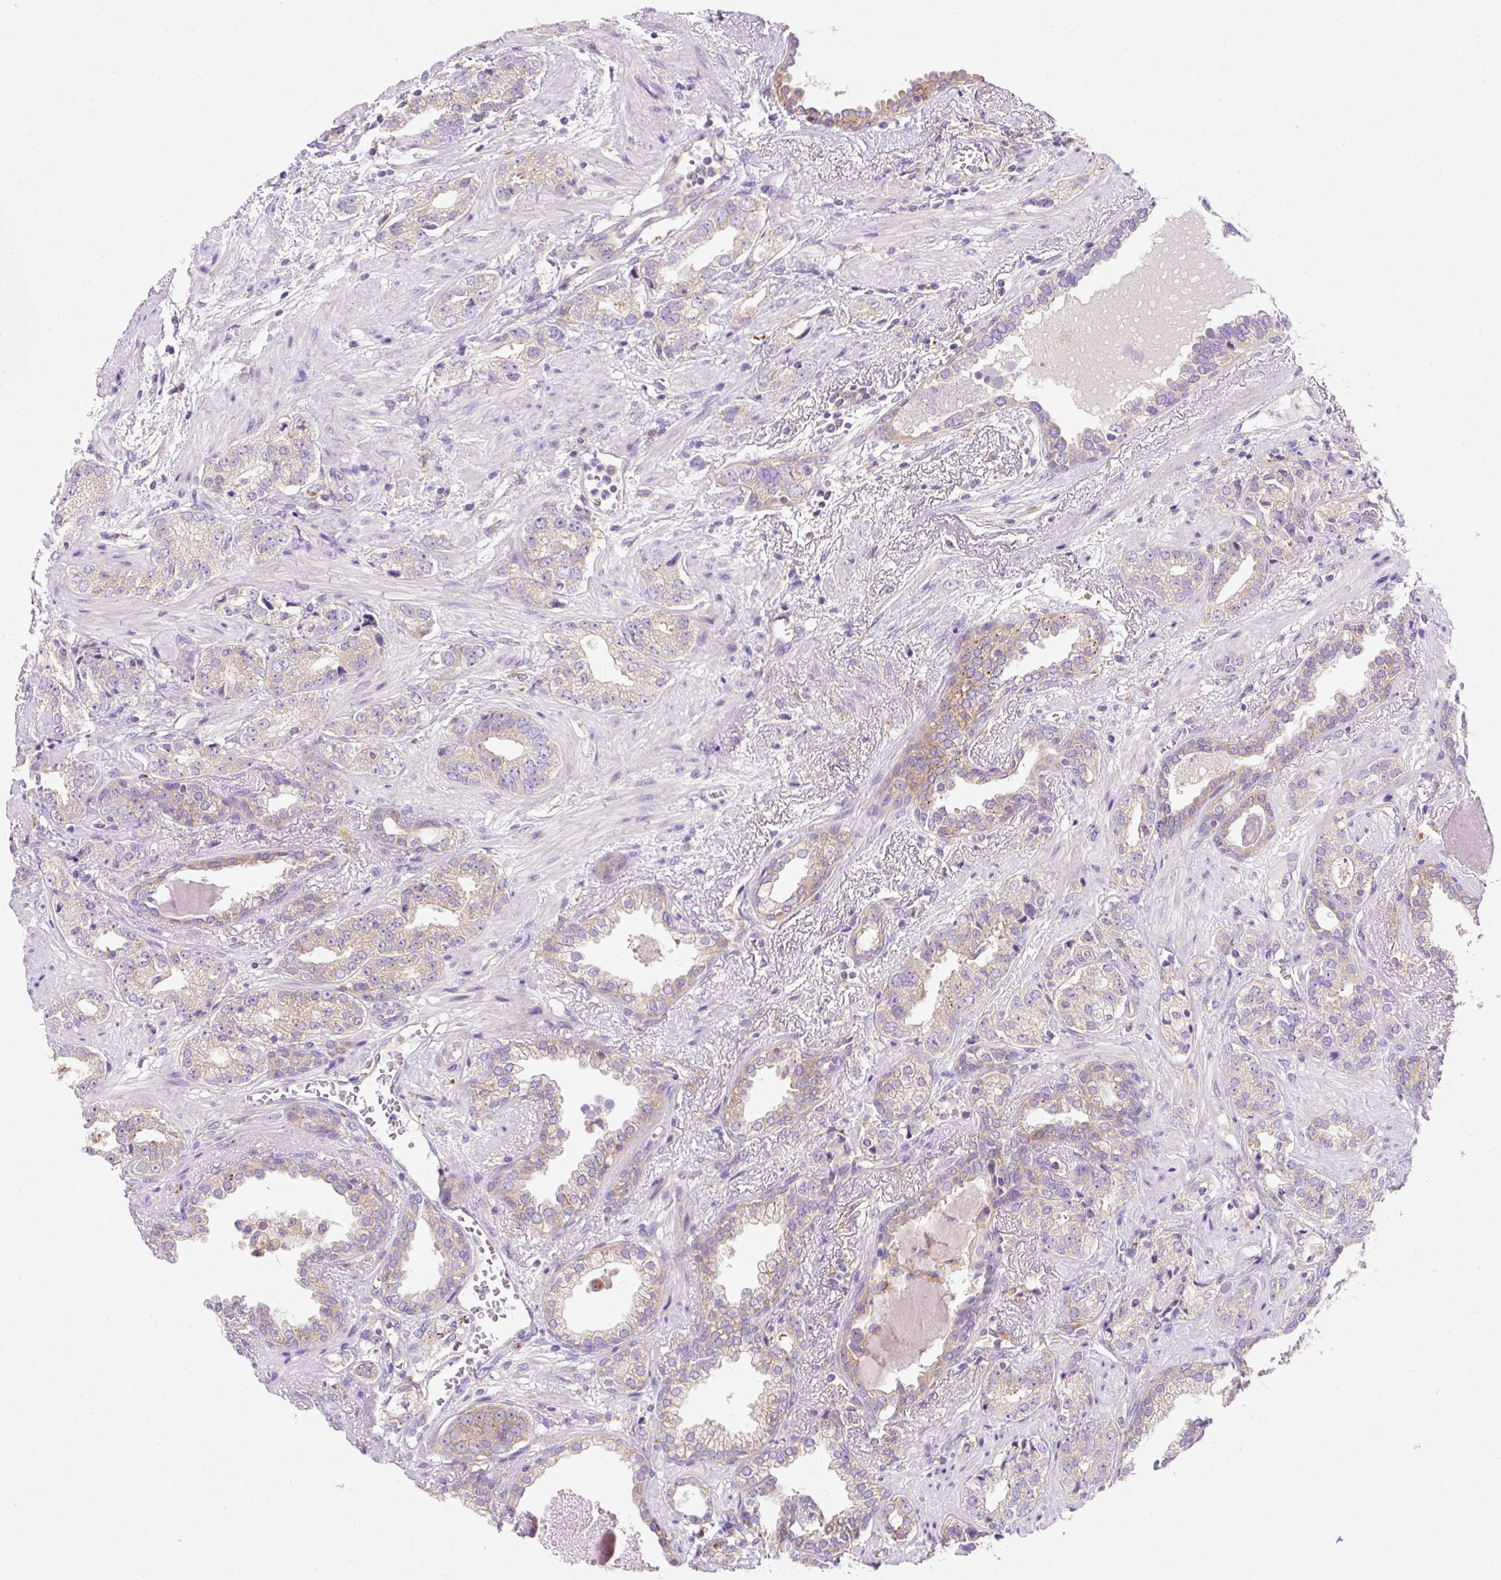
{"staining": {"intensity": "negative", "quantity": "none", "location": "none"}, "tissue": "prostate cancer", "cell_type": "Tumor cells", "image_type": "cancer", "snomed": [{"axis": "morphology", "description": "Adenocarcinoma, High grade"}, {"axis": "topography", "description": "Prostate"}], "caption": "Histopathology image shows no protein expression in tumor cells of prostate cancer tissue.", "gene": "OR4K15", "patient": {"sex": "male", "age": 71}}